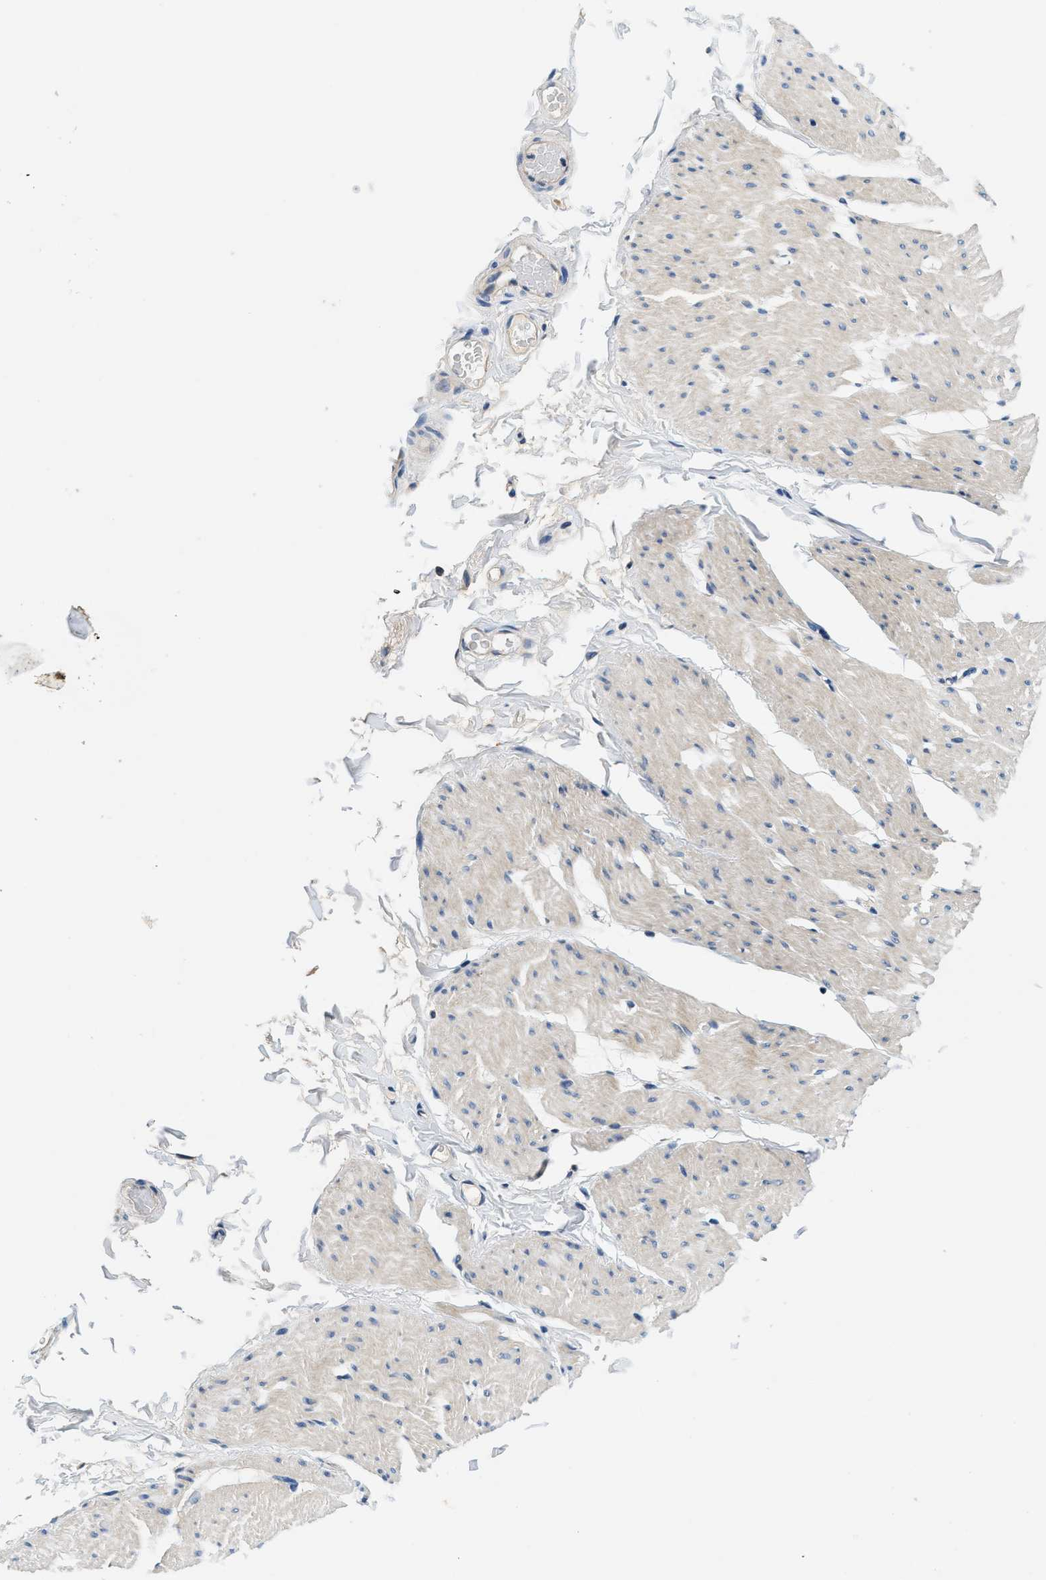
{"staining": {"intensity": "weak", "quantity": "<25%", "location": "cytoplasmic/membranous"}, "tissue": "smooth muscle", "cell_type": "Smooth muscle cells", "image_type": "normal", "snomed": [{"axis": "morphology", "description": "Normal tissue, NOS"}, {"axis": "topography", "description": "Smooth muscle"}, {"axis": "topography", "description": "Colon"}], "caption": "Protein analysis of benign smooth muscle displays no significant expression in smooth muscle cells.", "gene": "ALDH3A2", "patient": {"sex": "male", "age": 67}}